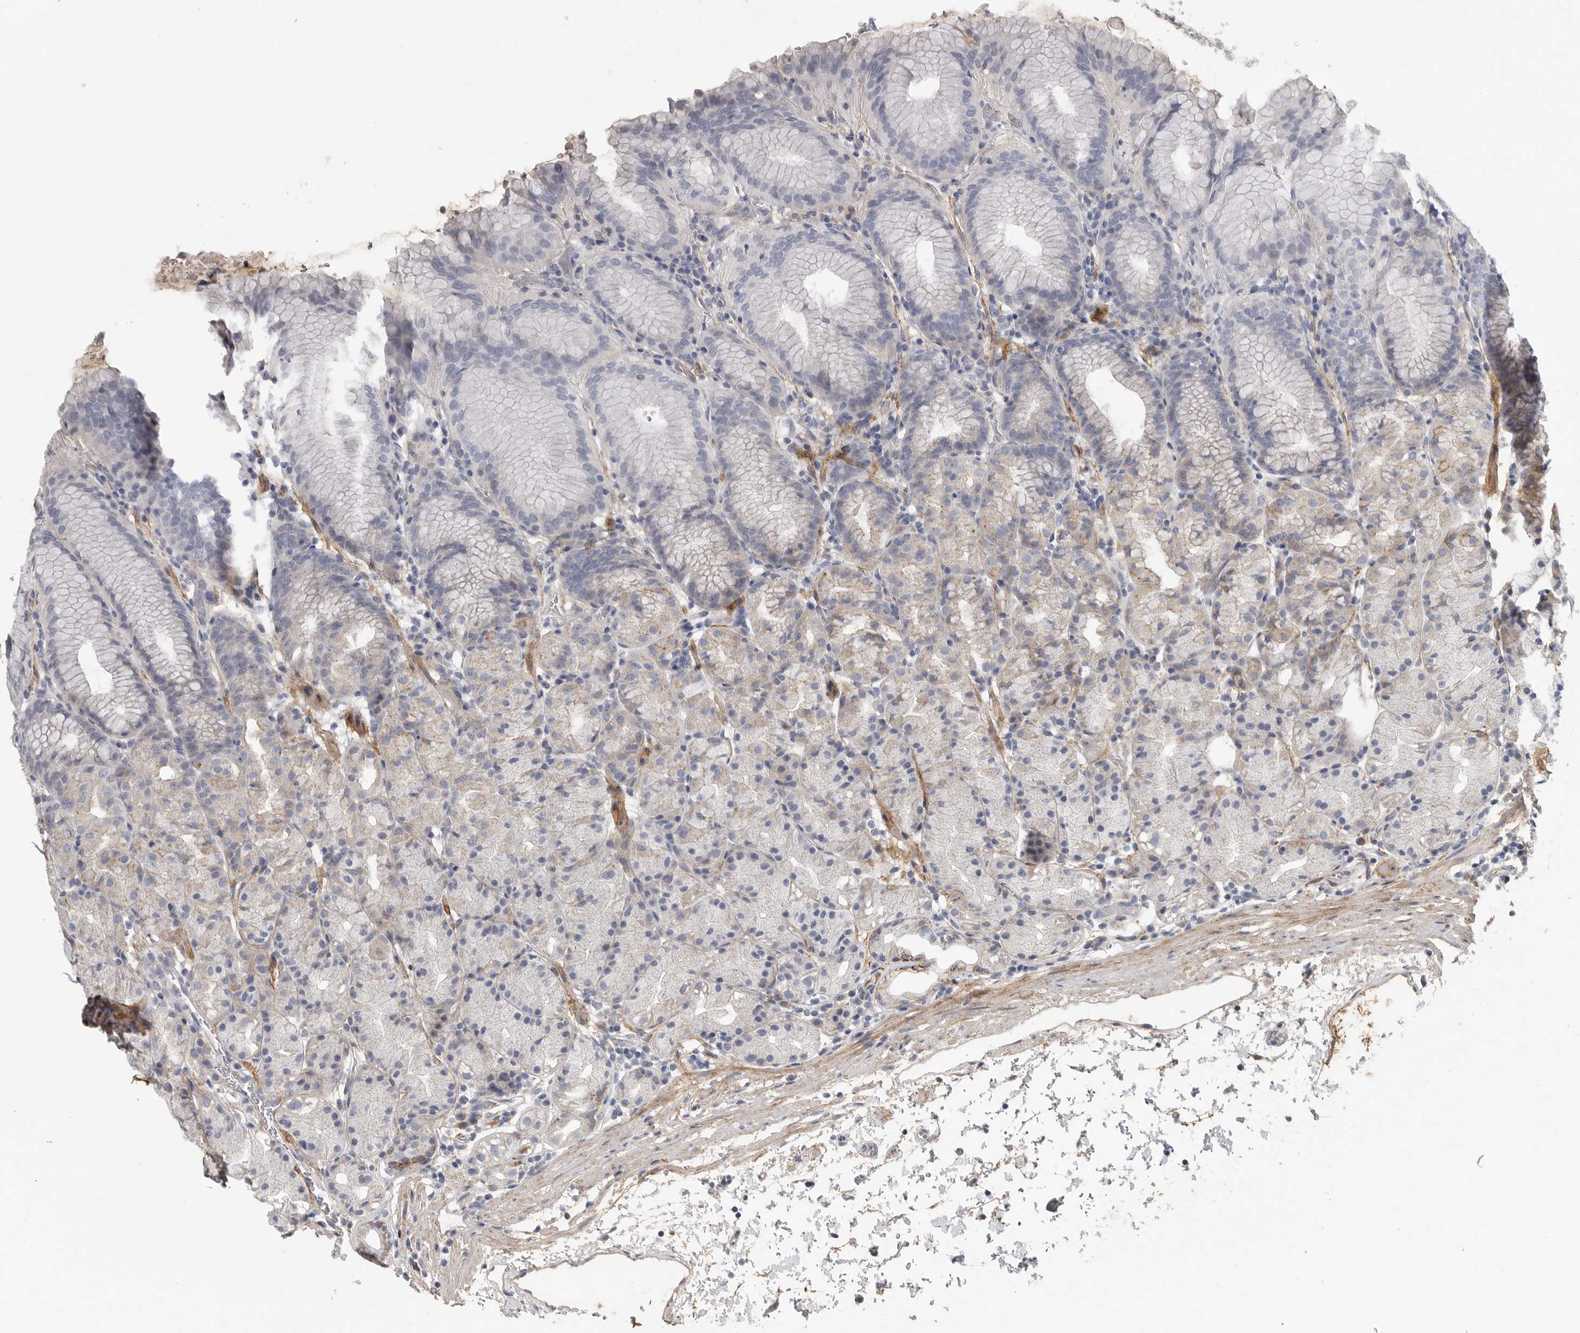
{"staining": {"intensity": "weak", "quantity": "<25%", "location": "cytoplasmic/membranous"}, "tissue": "stomach", "cell_type": "Glandular cells", "image_type": "normal", "snomed": [{"axis": "morphology", "description": "Normal tissue, NOS"}, {"axis": "topography", "description": "Stomach, upper"}], "caption": "Glandular cells show no significant expression in normal stomach.", "gene": "SDC3", "patient": {"sex": "male", "age": 48}}